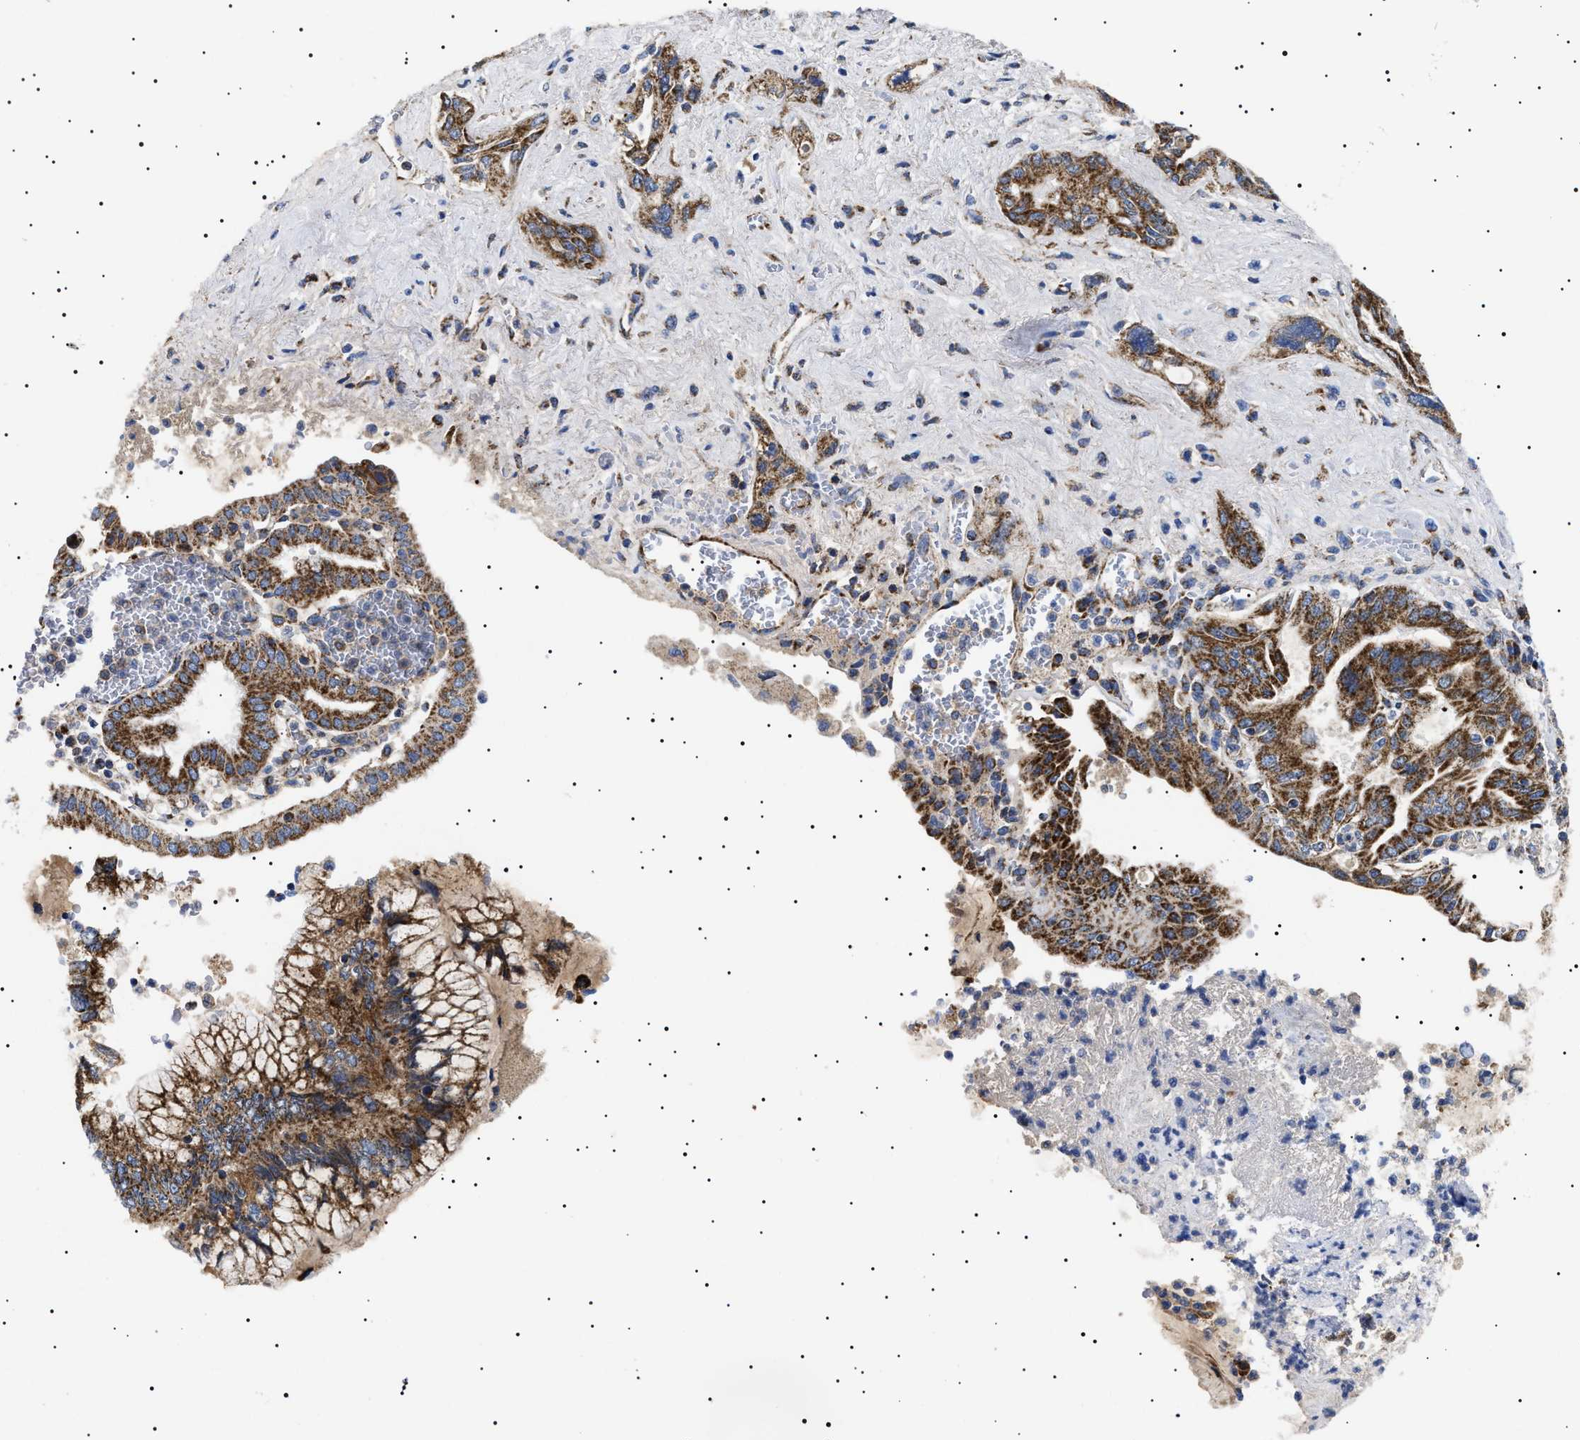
{"staining": {"intensity": "strong", "quantity": ">75%", "location": "cytoplasmic/membranous"}, "tissue": "pancreatic cancer", "cell_type": "Tumor cells", "image_type": "cancer", "snomed": [{"axis": "morphology", "description": "Adenocarcinoma, NOS"}, {"axis": "topography", "description": "Pancreas"}], "caption": "There is high levels of strong cytoplasmic/membranous expression in tumor cells of pancreatic cancer (adenocarcinoma), as demonstrated by immunohistochemical staining (brown color).", "gene": "CHRDL2", "patient": {"sex": "female", "age": 73}}